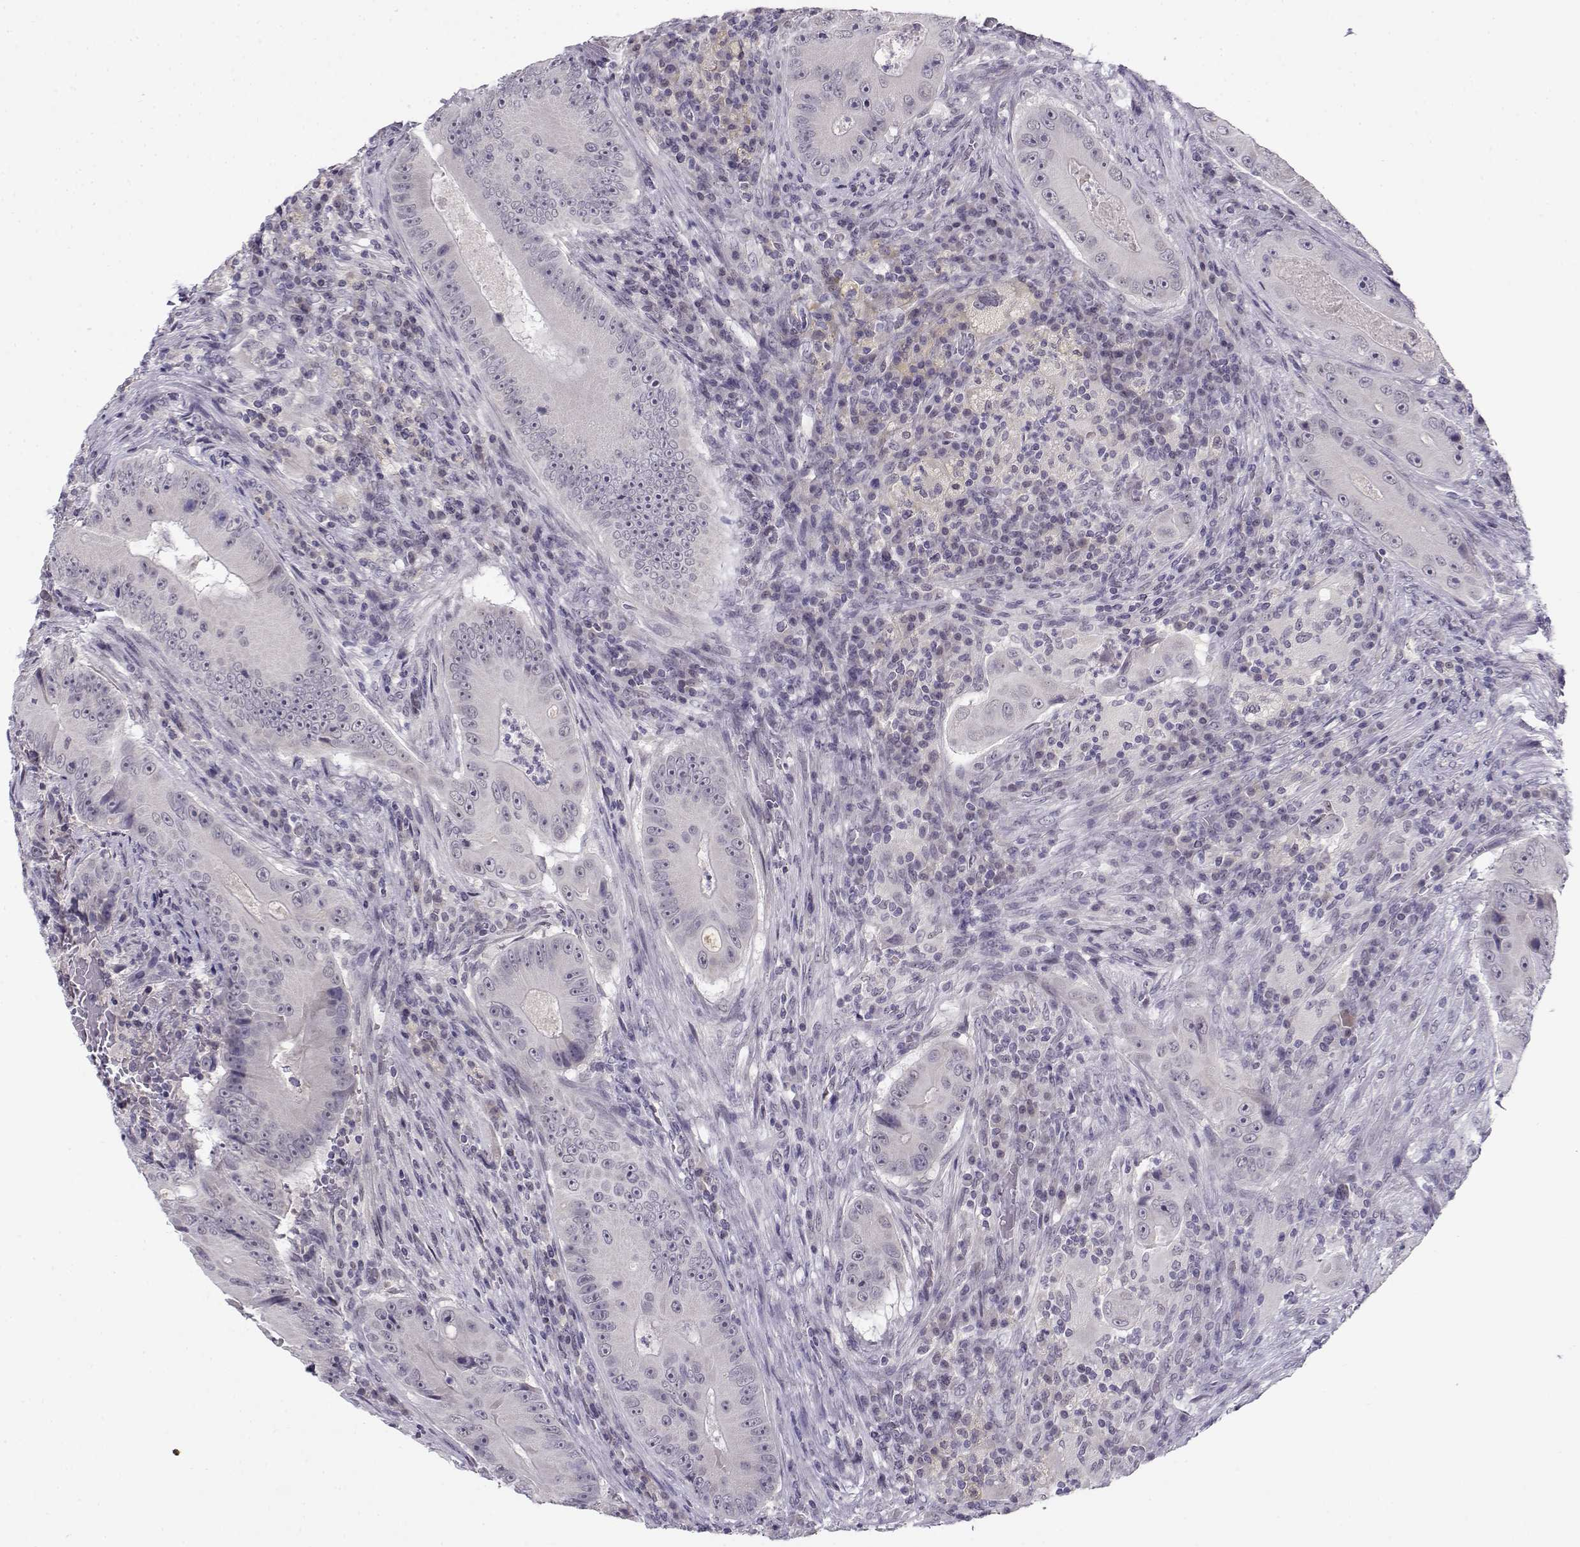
{"staining": {"intensity": "negative", "quantity": "none", "location": "none"}, "tissue": "colorectal cancer", "cell_type": "Tumor cells", "image_type": "cancer", "snomed": [{"axis": "morphology", "description": "Adenocarcinoma, NOS"}, {"axis": "topography", "description": "Colon"}], "caption": "Tumor cells are negative for protein expression in human colorectal cancer.", "gene": "C16orf86", "patient": {"sex": "female", "age": 86}}